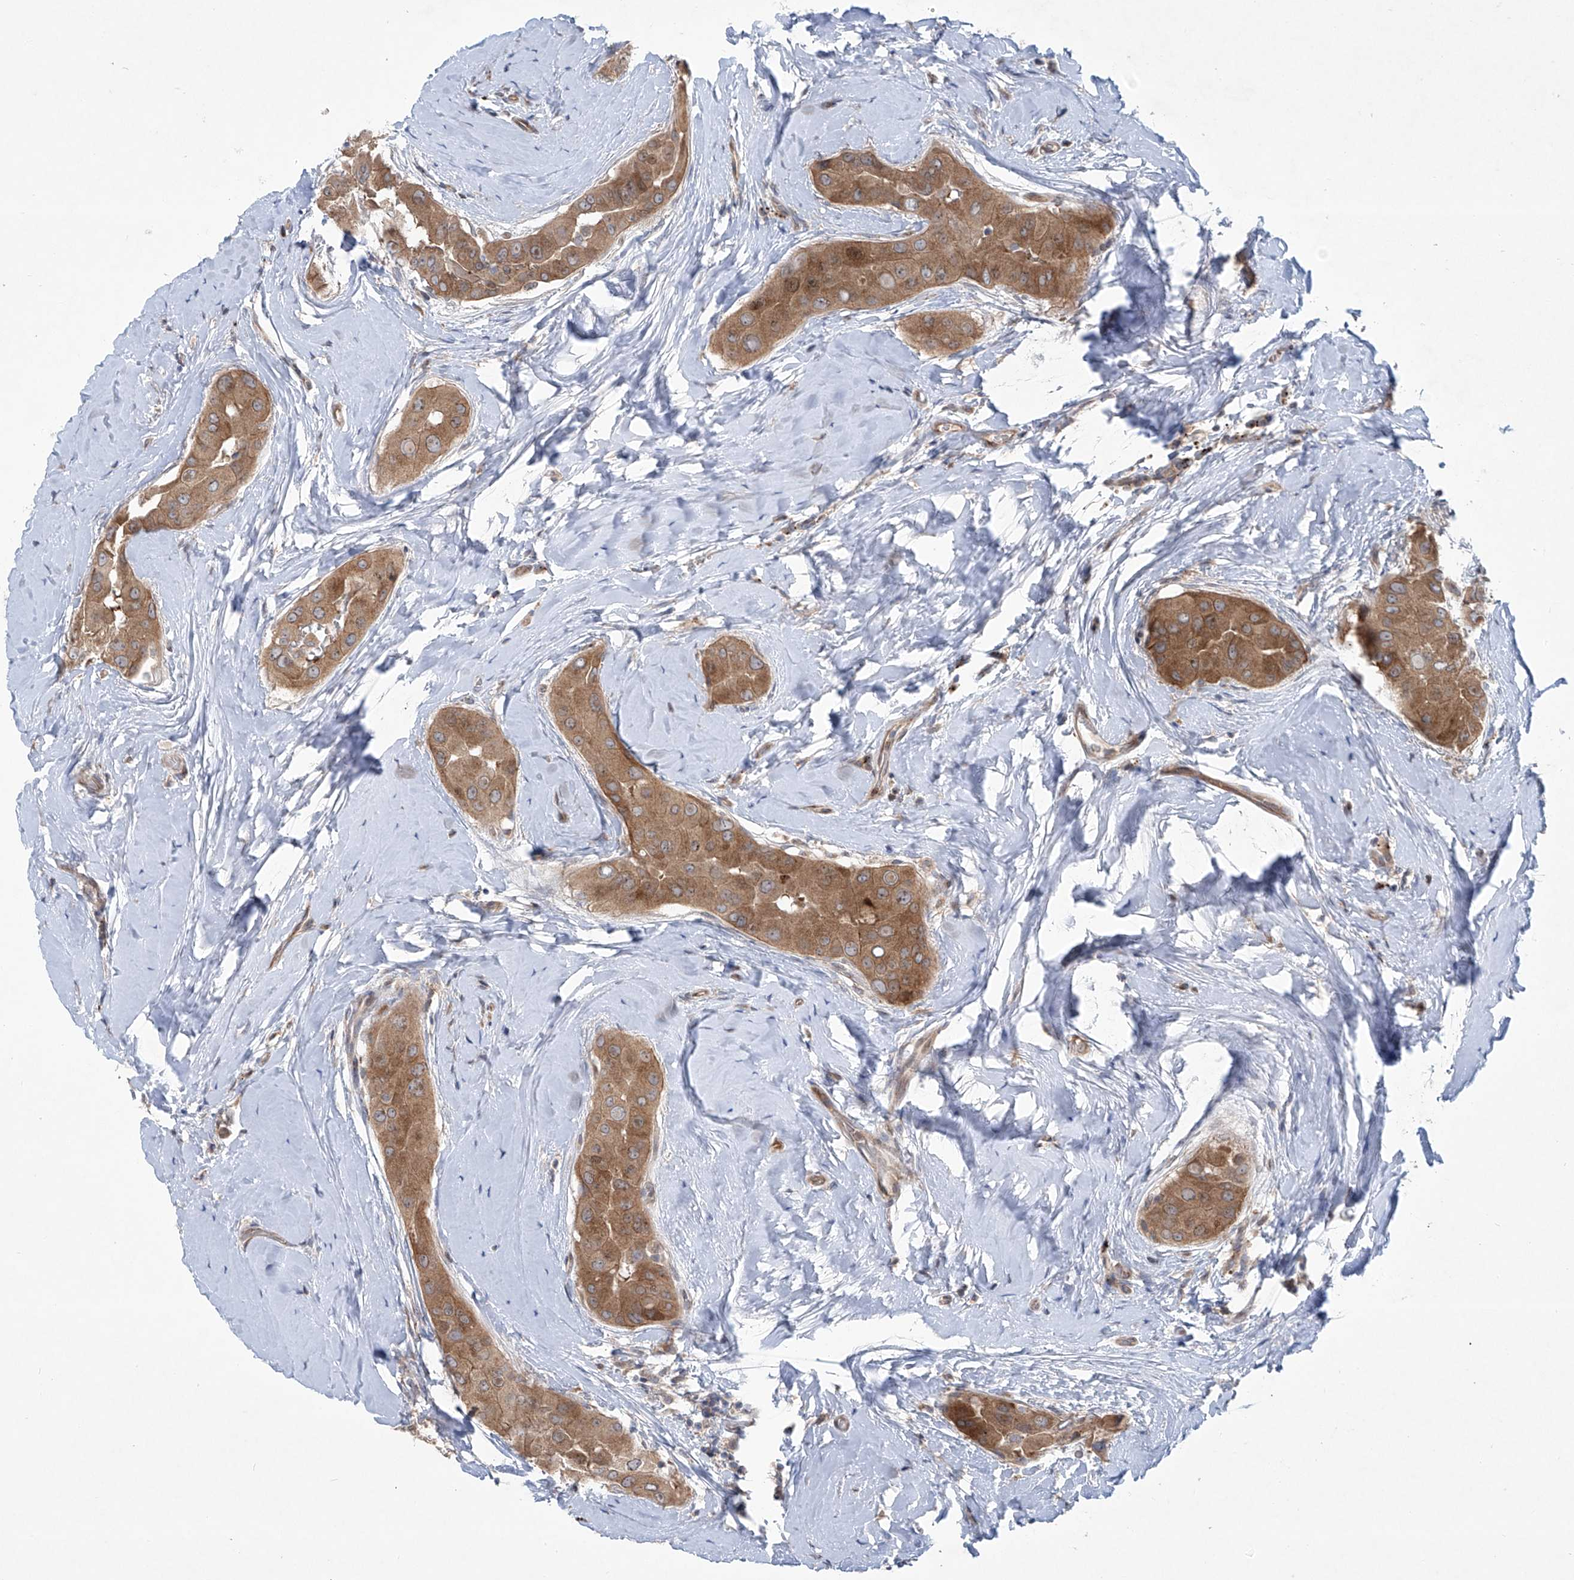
{"staining": {"intensity": "moderate", "quantity": ">75%", "location": "cytoplasmic/membranous"}, "tissue": "thyroid cancer", "cell_type": "Tumor cells", "image_type": "cancer", "snomed": [{"axis": "morphology", "description": "Papillary adenocarcinoma, NOS"}, {"axis": "topography", "description": "Thyroid gland"}], "caption": "Protein expression analysis of human thyroid cancer reveals moderate cytoplasmic/membranous staining in about >75% of tumor cells. (DAB IHC with brightfield microscopy, high magnification).", "gene": "KLC4", "patient": {"sex": "male", "age": 33}}